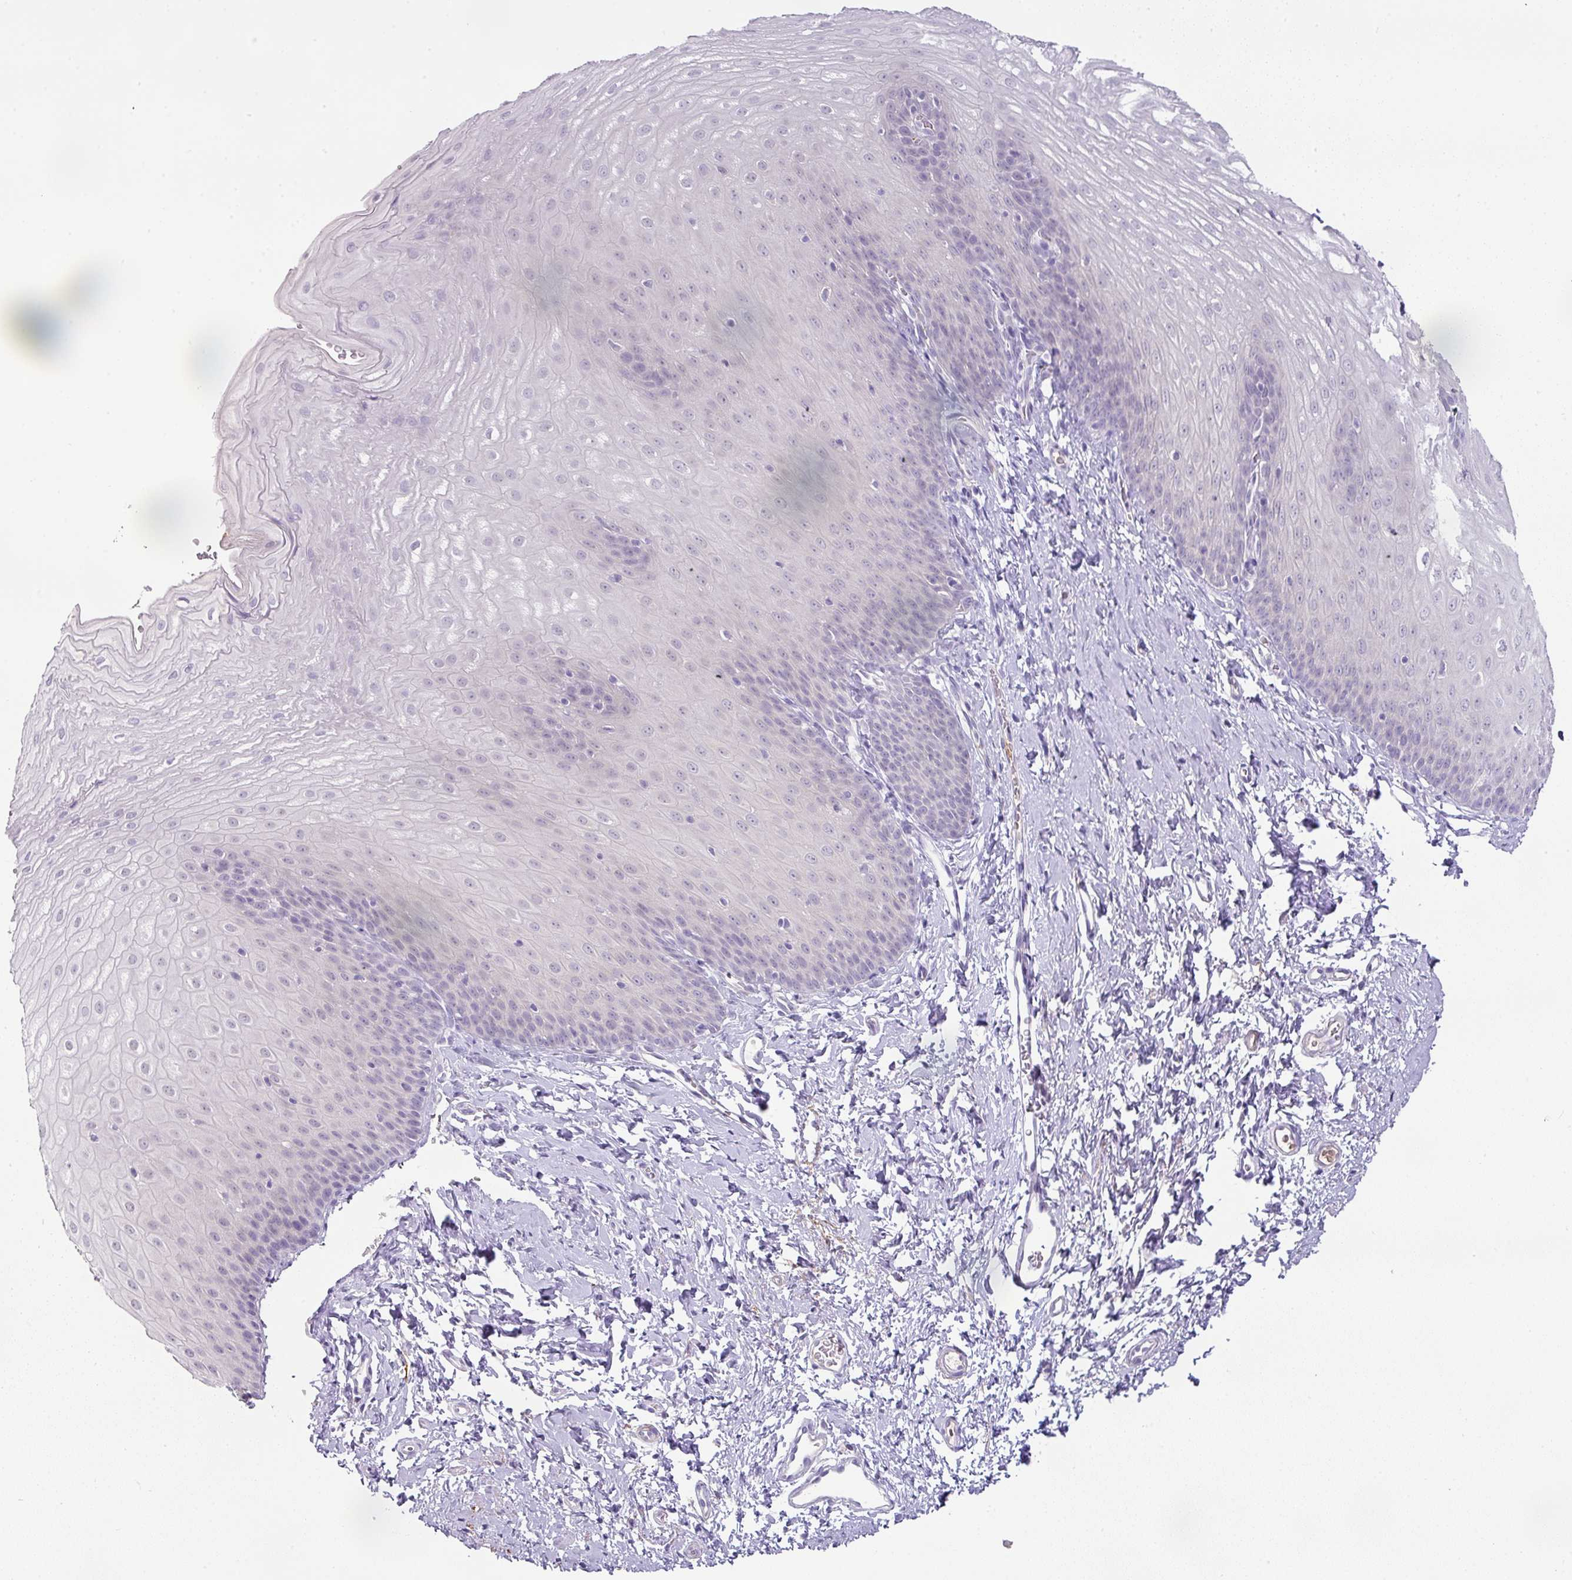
{"staining": {"intensity": "negative", "quantity": "none", "location": "none"}, "tissue": "esophagus", "cell_type": "Squamous epithelial cells", "image_type": "normal", "snomed": [{"axis": "morphology", "description": "Normal tissue, NOS"}, {"axis": "topography", "description": "Esophagus"}], "caption": "IHC of normal human esophagus exhibits no positivity in squamous epithelial cells. Brightfield microscopy of immunohistochemistry stained with DAB (3,3'-diaminobenzidine) (brown) and hematoxylin (blue), captured at high magnification.", "gene": "FGF17", "patient": {"sex": "male", "age": 70}}